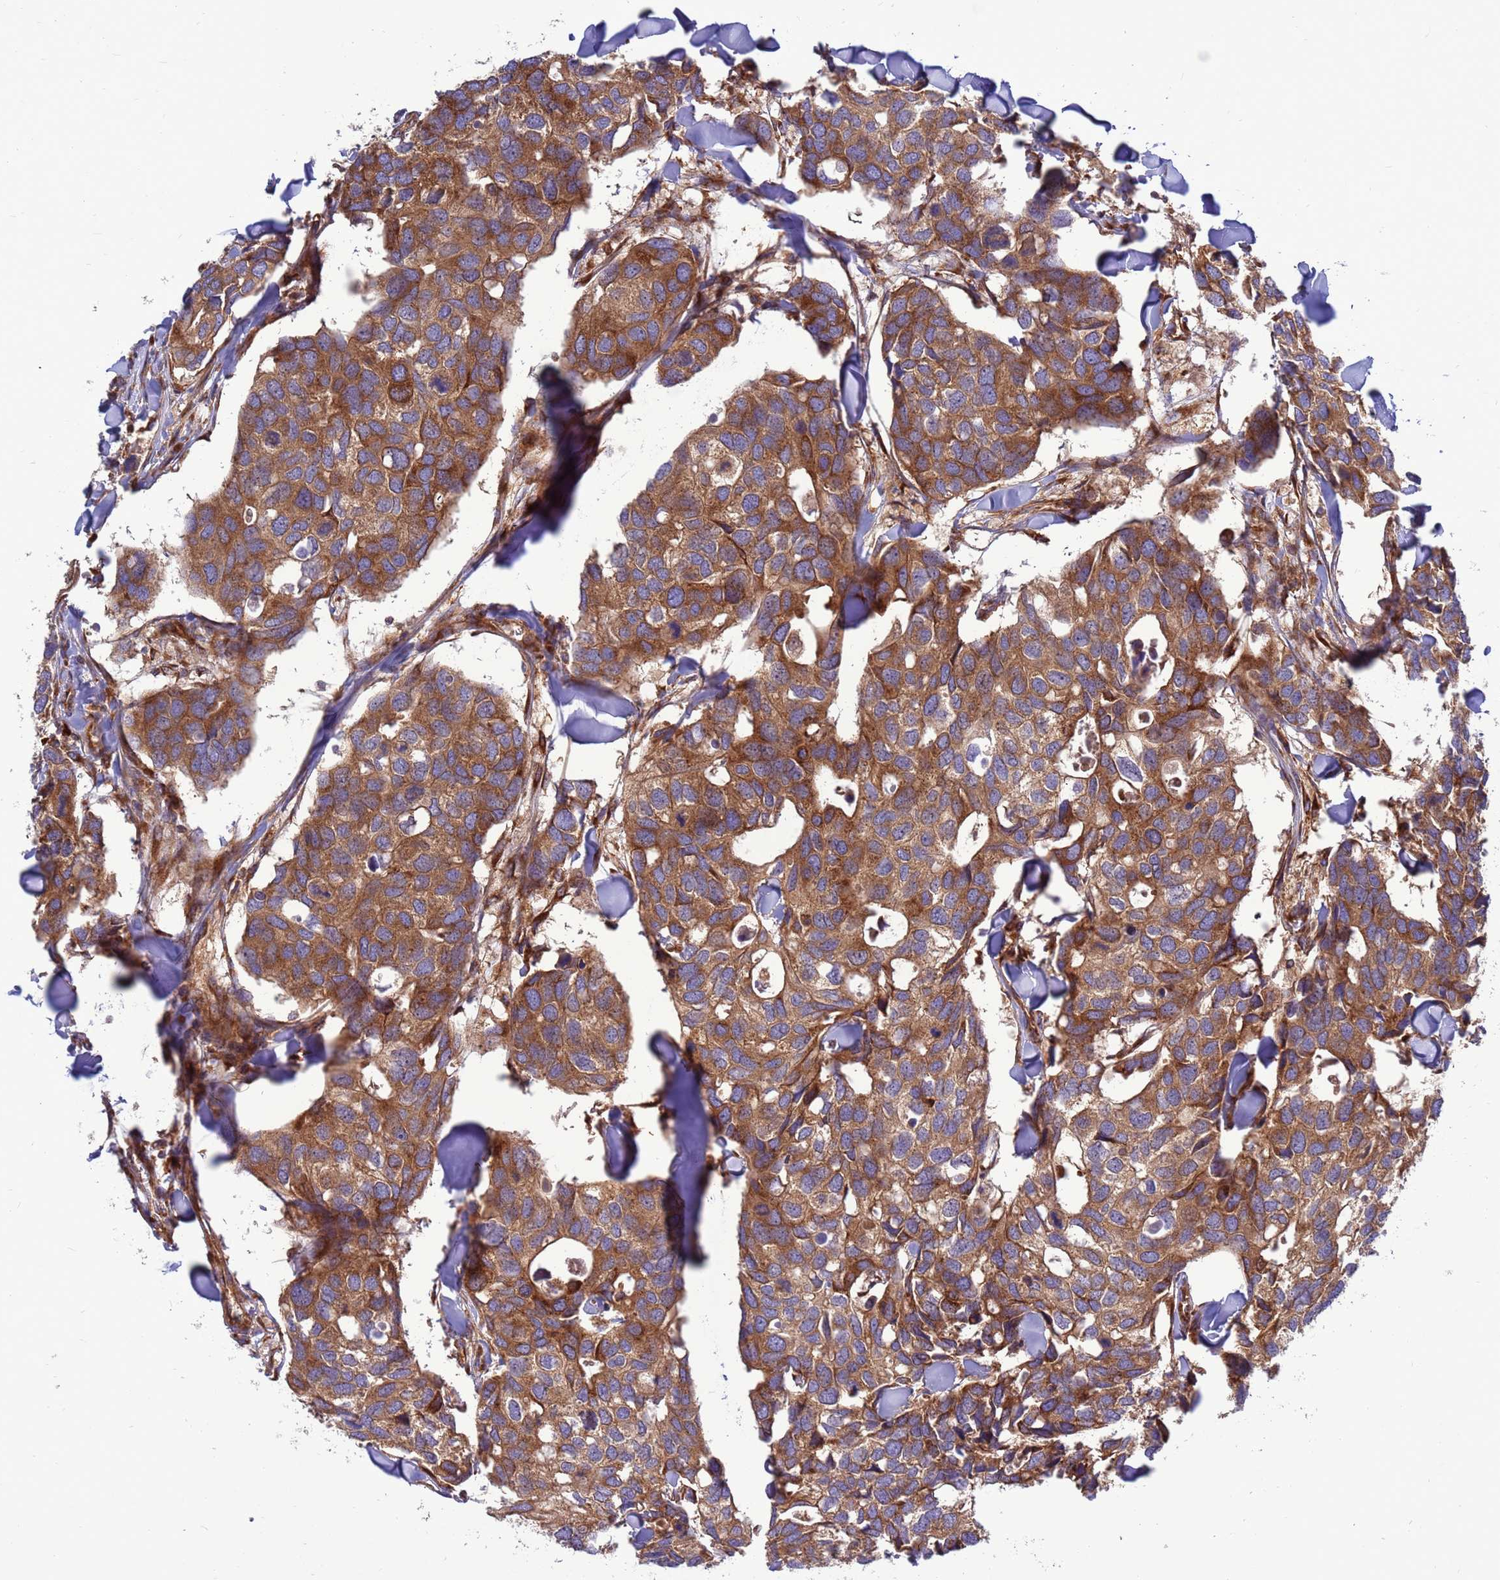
{"staining": {"intensity": "moderate", "quantity": ">75%", "location": "cytoplasmic/membranous"}, "tissue": "breast cancer", "cell_type": "Tumor cells", "image_type": "cancer", "snomed": [{"axis": "morphology", "description": "Duct carcinoma"}, {"axis": "topography", "description": "Breast"}], "caption": "Brown immunohistochemical staining in human breast cancer displays moderate cytoplasmic/membranous staining in approximately >75% of tumor cells.", "gene": "ZC3HAV1", "patient": {"sex": "female", "age": 83}}